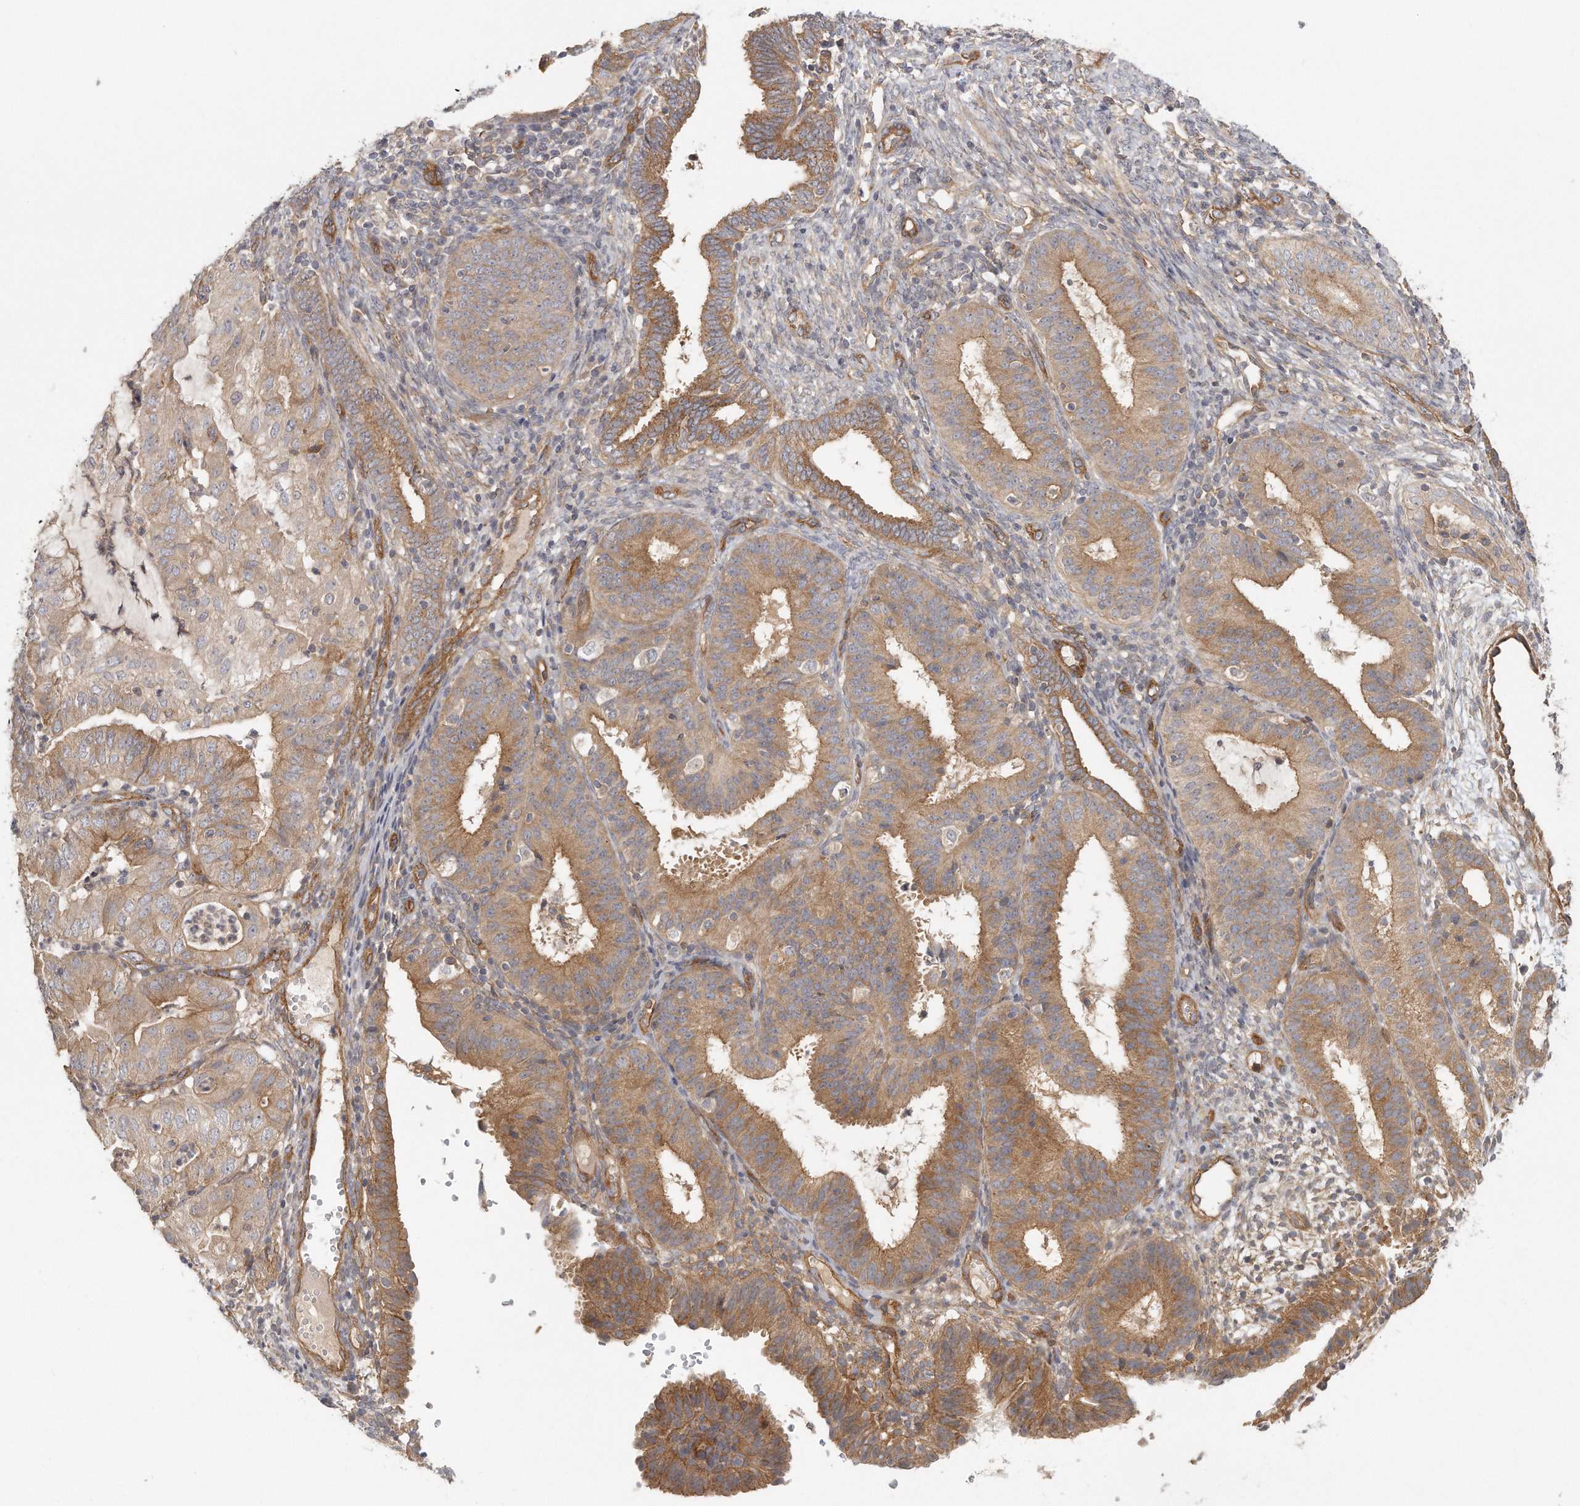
{"staining": {"intensity": "moderate", "quantity": ">75%", "location": "cytoplasmic/membranous"}, "tissue": "endometrial cancer", "cell_type": "Tumor cells", "image_type": "cancer", "snomed": [{"axis": "morphology", "description": "Adenocarcinoma, NOS"}, {"axis": "topography", "description": "Endometrium"}], "caption": "Endometrial cancer (adenocarcinoma) was stained to show a protein in brown. There is medium levels of moderate cytoplasmic/membranous expression in approximately >75% of tumor cells.", "gene": "MTERF4", "patient": {"sex": "female", "age": 51}}